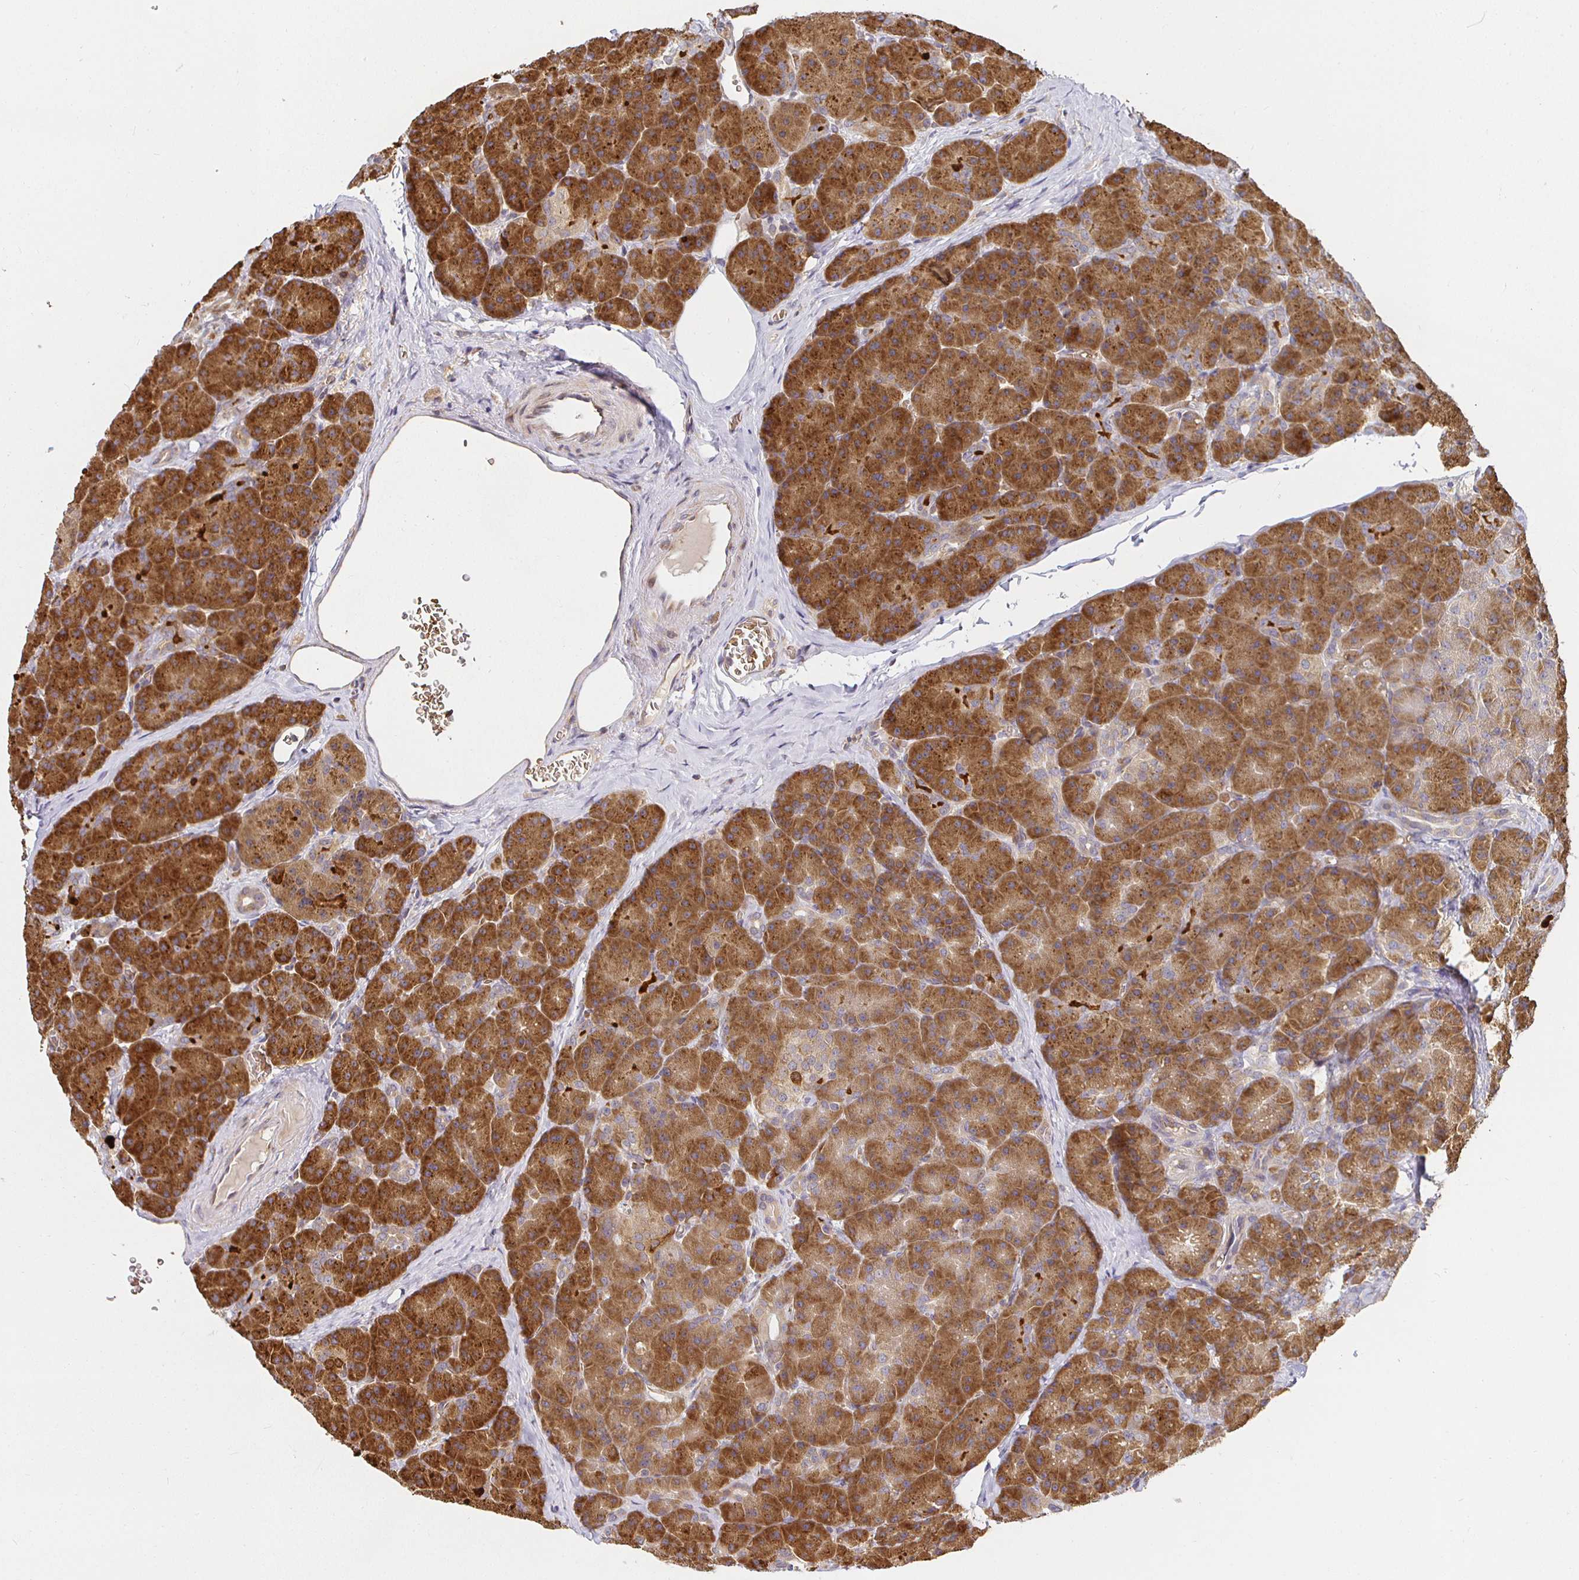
{"staining": {"intensity": "strong", "quantity": ">75%", "location": "cytoplasmic/membranous"}, "tissue": "pancreas", "cell_type": "Exocrine glandular cells", "image_type": "normal", "snomed": [{"axis": "morphology", "description": "Normal tissue, NOS"}, {"axis": "topography", "description": "Pancreas"}], "caption": "Strong cytoplasmic/membranous staining for a protein is identified in about >75% of exocrine glandular cells of benign pancreas using immunohistochemistry (IHC).", "gene": "IRAK1", "patient": {"sex": "male", "age": 57}}